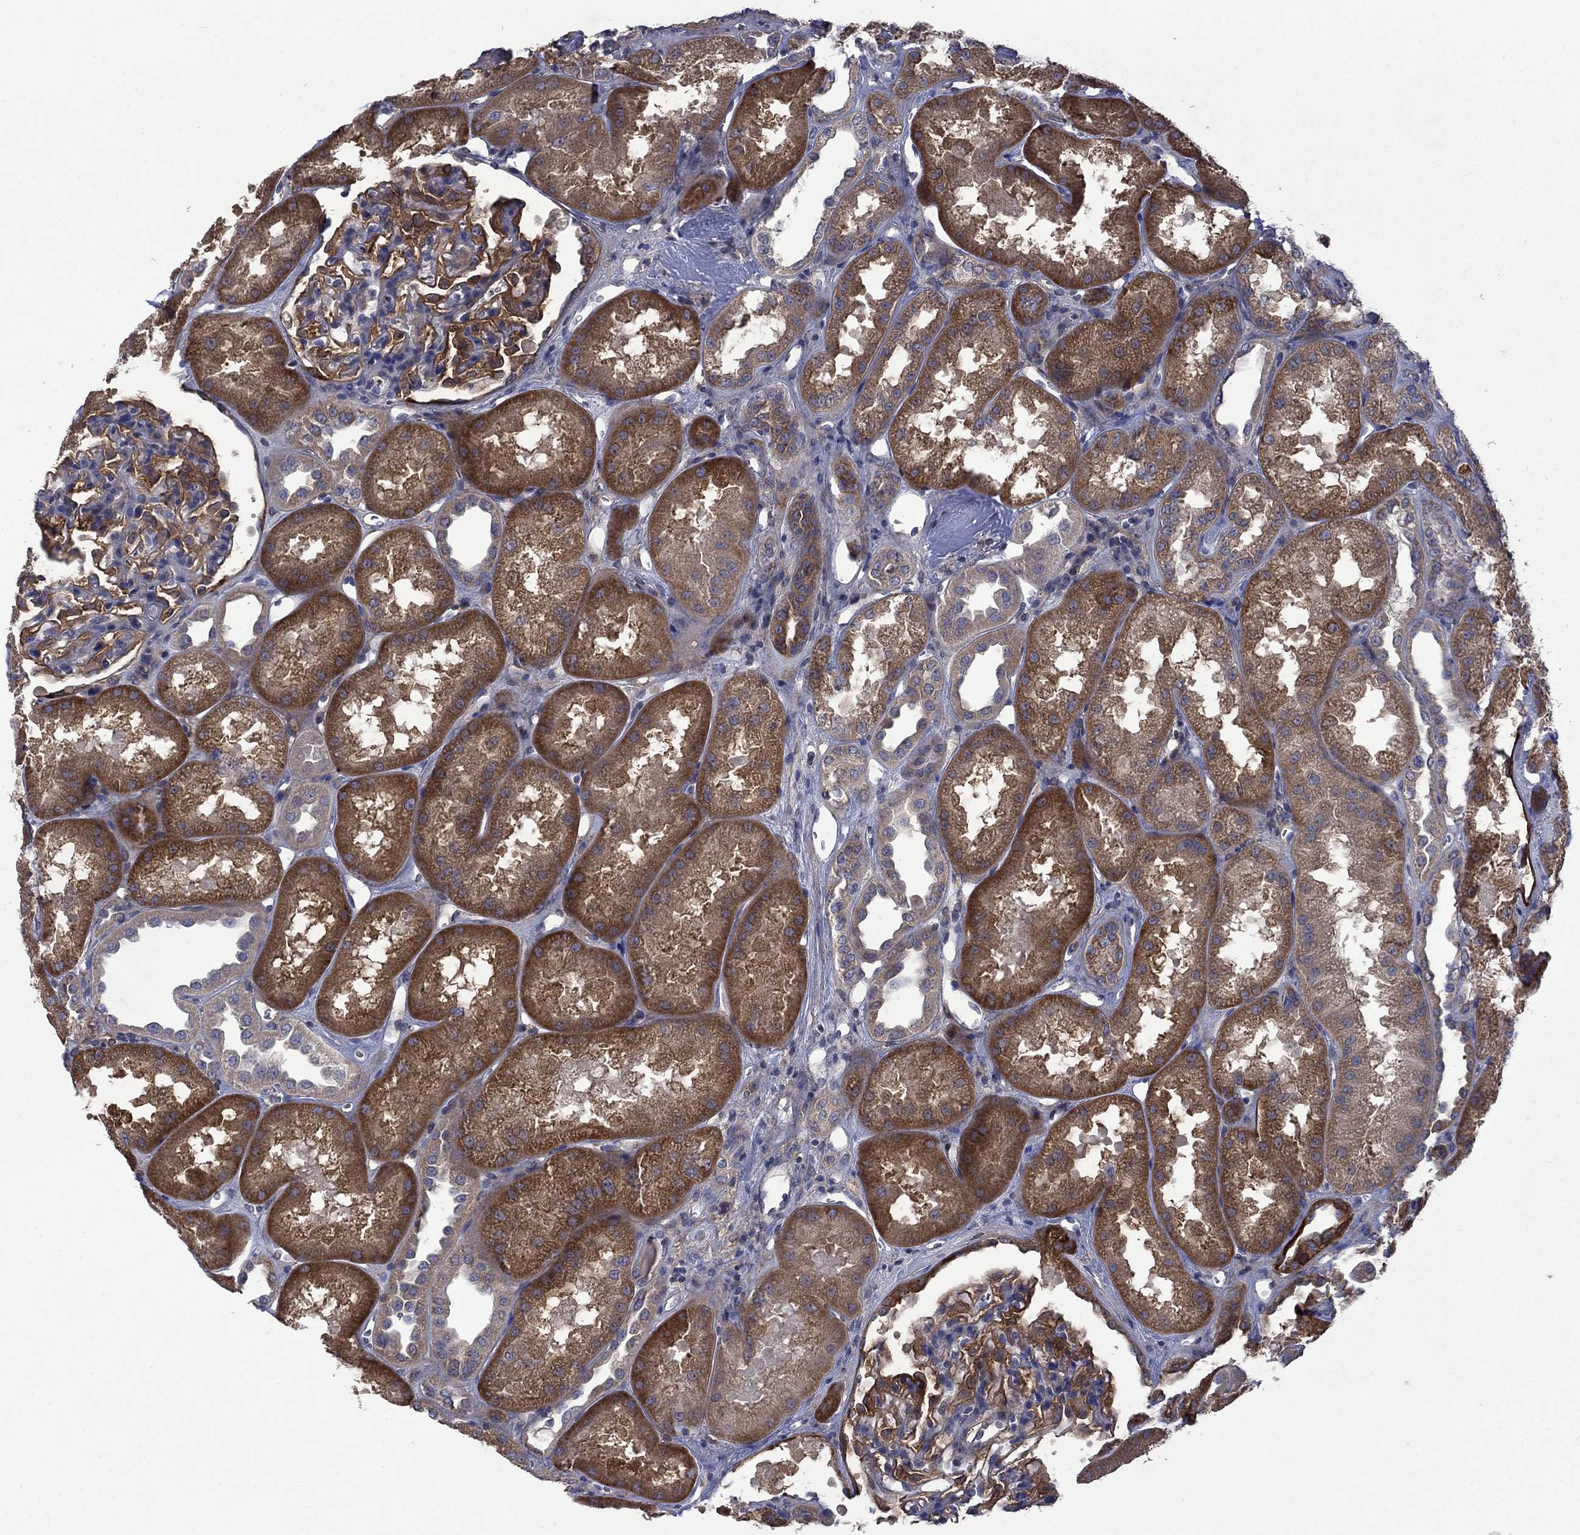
{"staining": {"intensity": "strong", "quantity": "25%-75%", "location": "cytoplasmic/membranous"}, "tissue": "kidney", "cell_type": "Cells in glomeruli", "image_type": "normal", "snomed": [{"axis": "morphology", "description": "Normal tissue, NOS"}, {"axis": "topography", "description": "Kidney"}], "caption": "An immunohistochemistry photomicrograph of benign tissue is shown. Protein staining in brown highlights strong cytoplasmic/membranous positivity in kidney within cells in glomeruli.", "gene": "HSPA12A", "patient": {"sex": "male", "age": 61}}